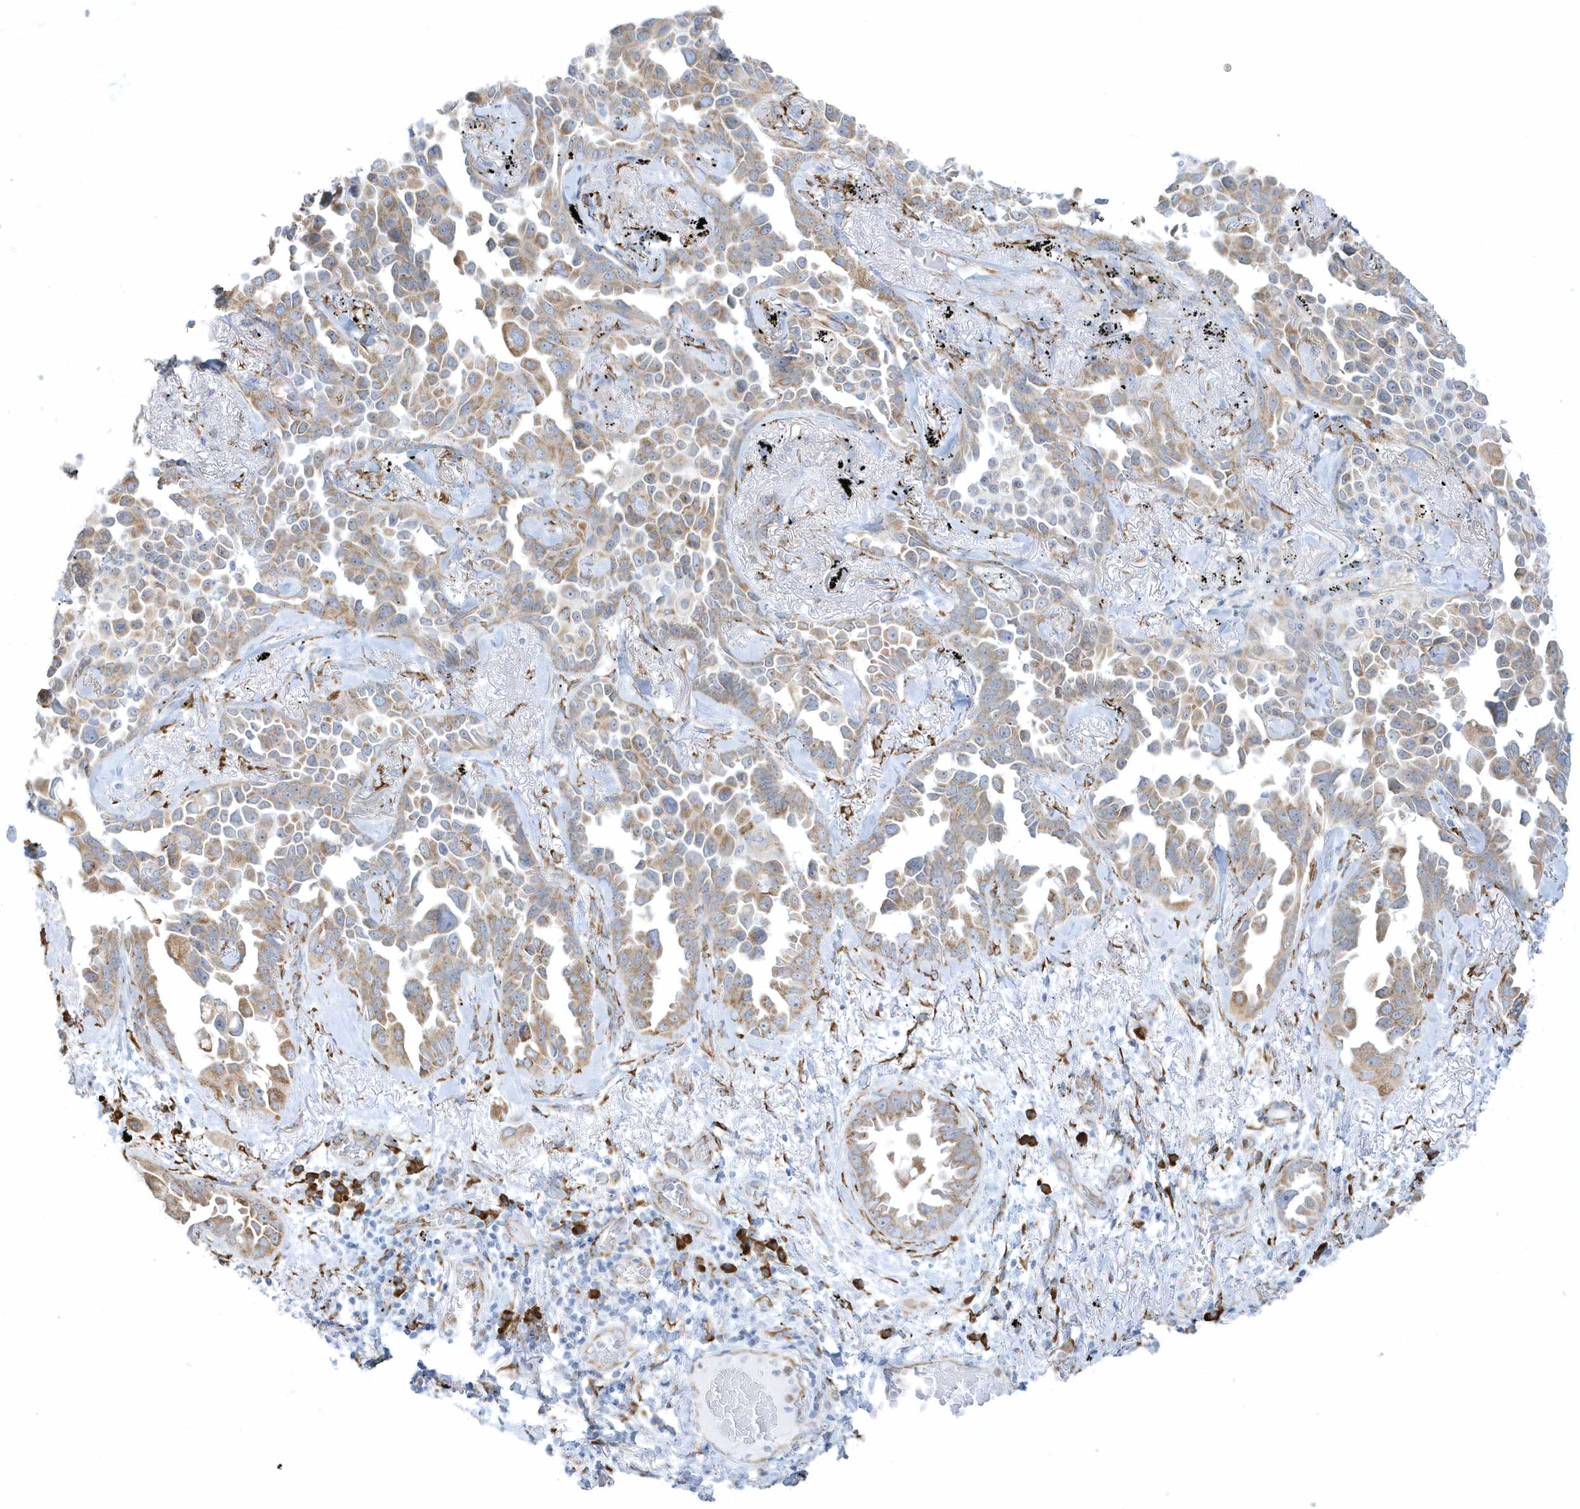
{"staining": {"intensity": "moderate", "quantity": ">75%", "location": "cytoplasmic/membranous"}, "tissue": "lung cancer", "cell_type": "Tumor cells", "image_type": "cancer", "snomed": [{"axis": "morphology", "description": "Adenocarcinoma, NOS"}, {"axis": "topography", "description": "Lung"}], "caption": "An immunohistochemistry histopathology image of tumor tissue is shown. Protein staining in brown shows moderate cytoplasmic/membranous positivity in adenocarcinoma (lung) within tumor cells.", "gene": "DCAF1", "patient": {"sex": "female", "age": 67}}